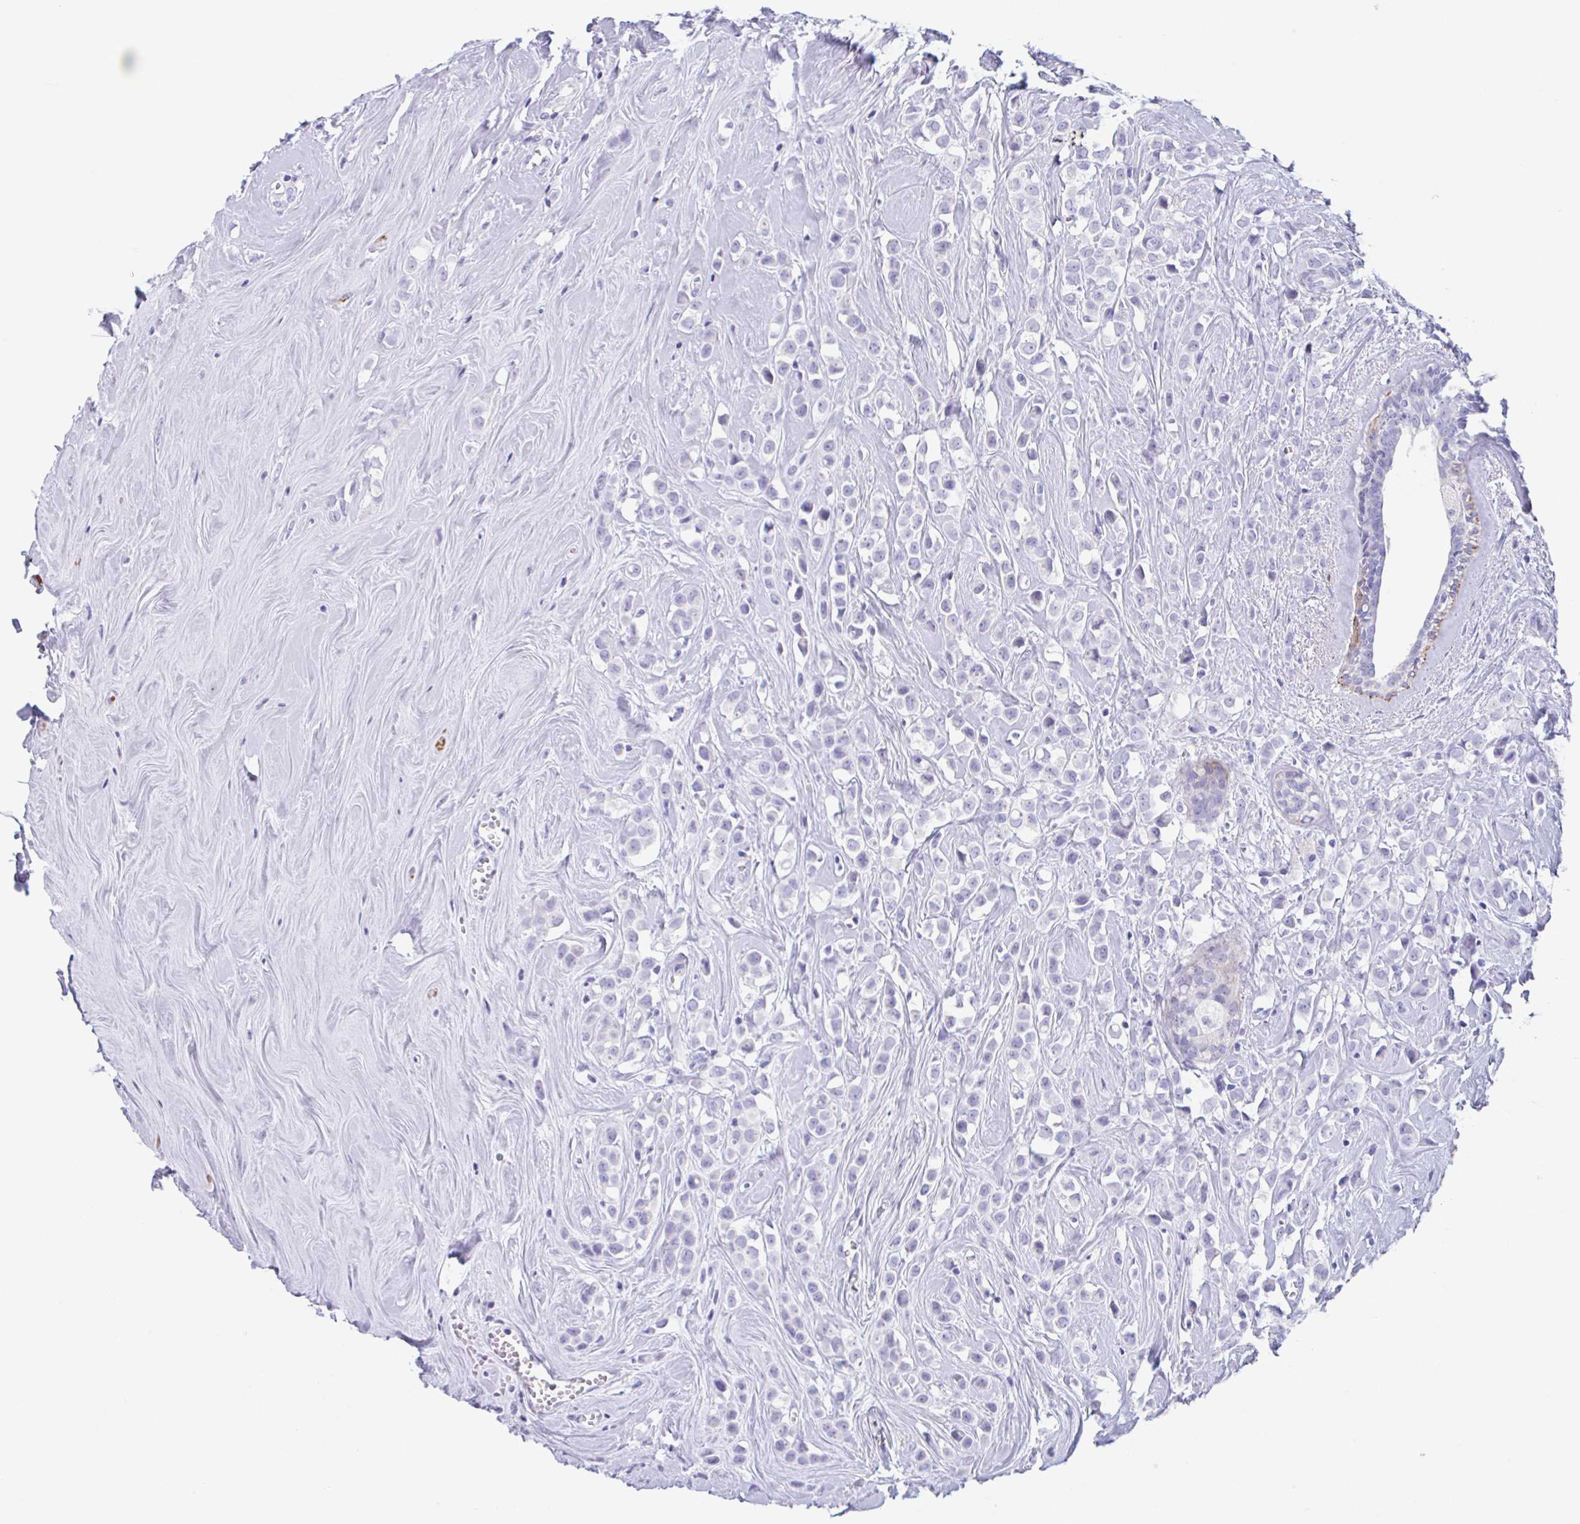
{"staining": {"intensity": "negative", "quantity": "none", "location": "none"}, "tissue": "breast cancer", "cell_type": "Tumor cells", "image_type": "cancer", "snomed": [{"axis": "morphology", "description": "Duct carcinoma"}, {"axis": "topography", "description": "Breast"}], "caption": "Immunohistochemical staining of breast cancer shows no significant expression in tumor cells.", "gene": "TAS2R41", "patient": {"sex": "female", "age": 80}}